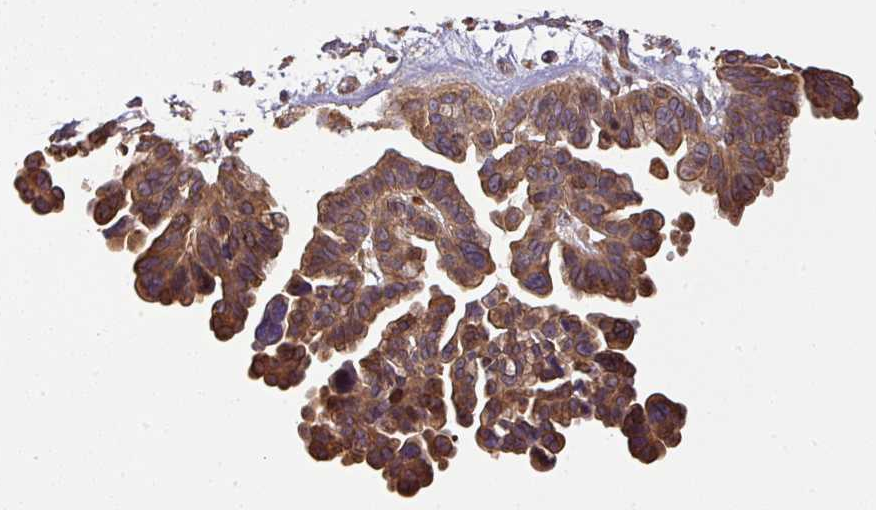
{"staining": {"intensity": "moderate", "quantity": ">75%", "location": "cytoplasmic/membranous,nuclear"}, "tissue": "ovarian cancer", "cell_type": "Tumor cells", "image_type": "cancer", "snomed": [{"axis": "morphology", "description": "Cystadenocarcinoma, serous, NOS"}, {"axis": "topography", "description": "Ovary"}], "caption": "Ovarian cancer stained with DAB immunohistochemistry (IHC) reveals medium levels of moderate cytoplasmic/membranous and nuclear positivity in about >75% of tumor cells.", "gene": "VENTX", "patient": {"sex": "female", "age": 56}}